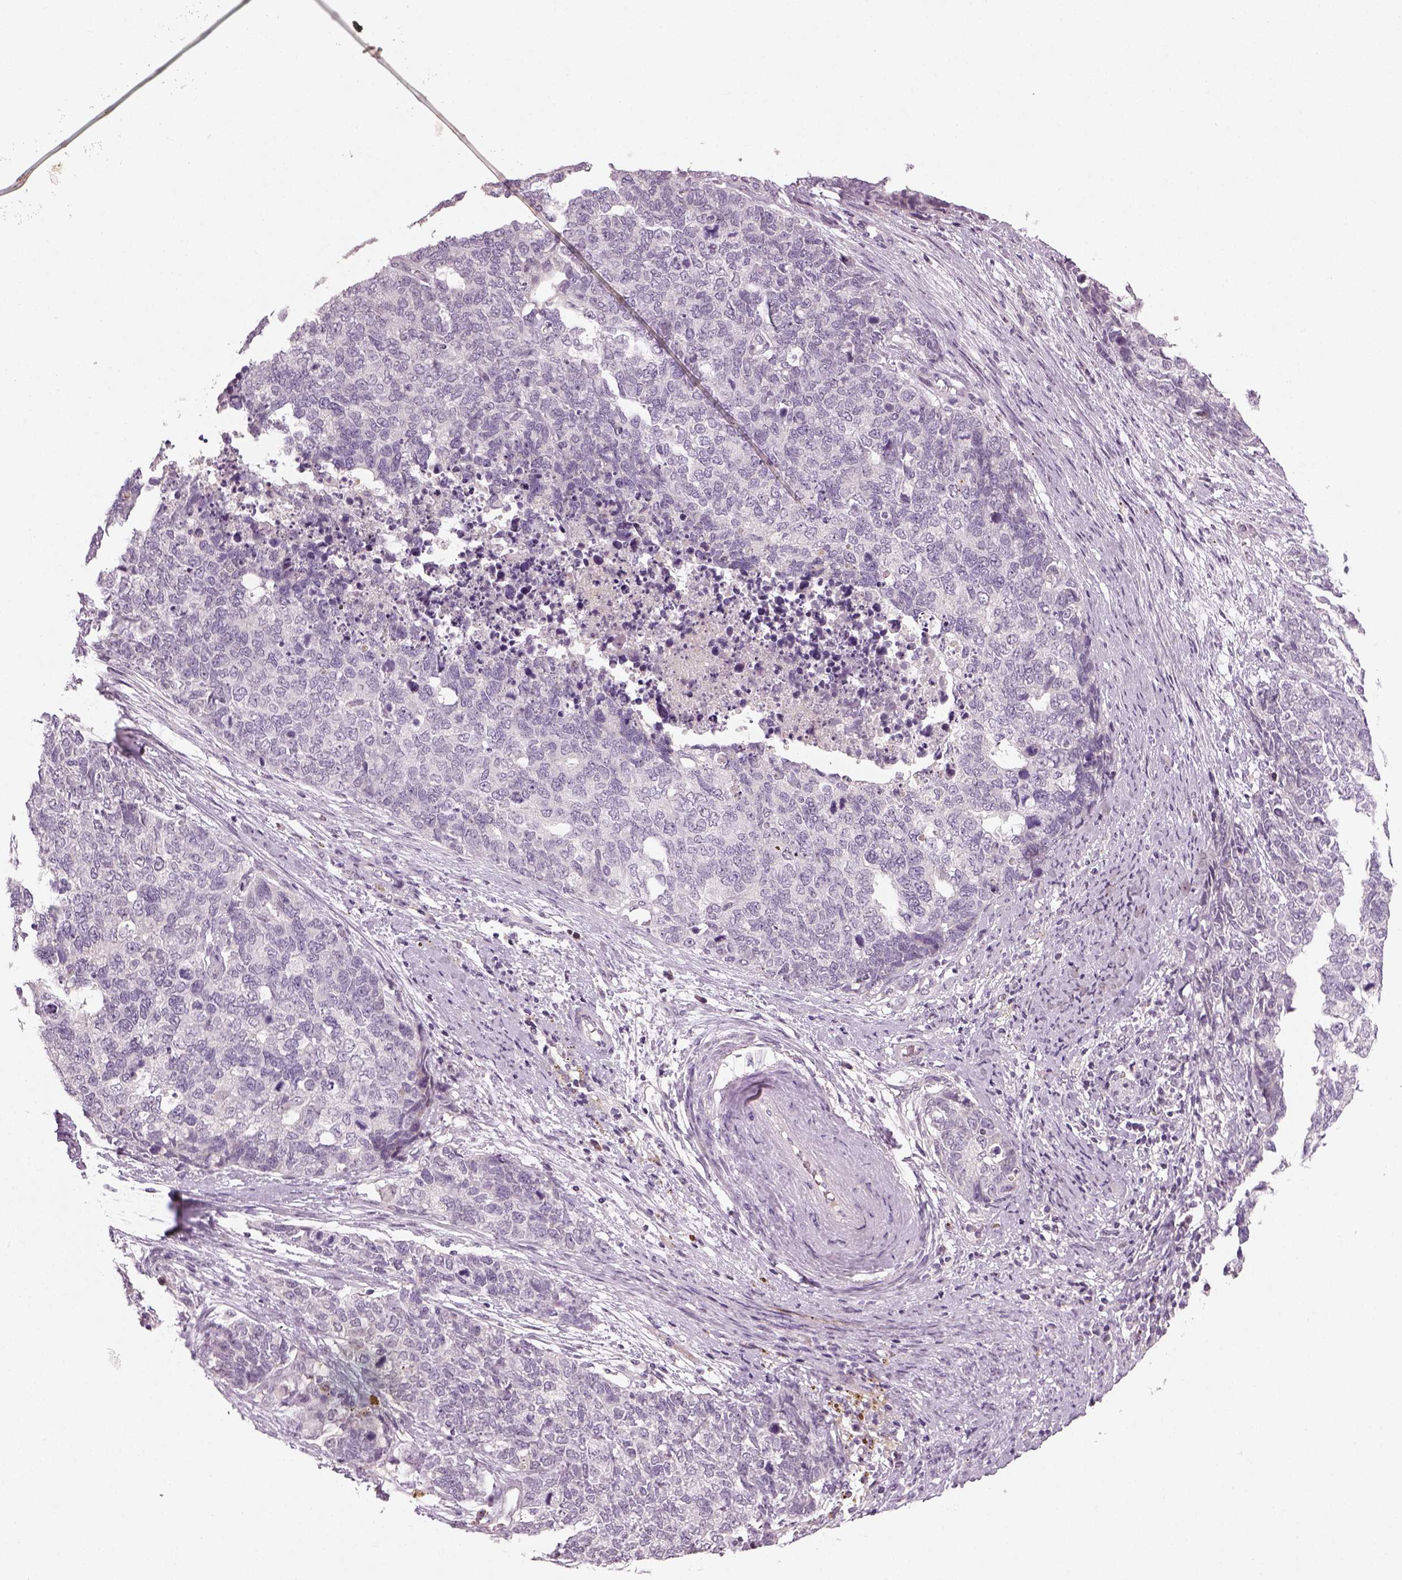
{"staining": {"intensity": "negative", "quantity": "none", "location": "none"}, "tissue": "cervical cancer", "cell_type": "Tumor cells", "image_type": "cancer", "snomed": [{"axis": "morphology", "description": "Squamous cell carcinoma, NOS"}, {"axis": "topography", "description": "Cervix"}], "caption": "The image demonstrates no significant staining in tumor cells of cervical cancer.", "gene": "PENK", "patient": {"sex": "female", "age": 63}}